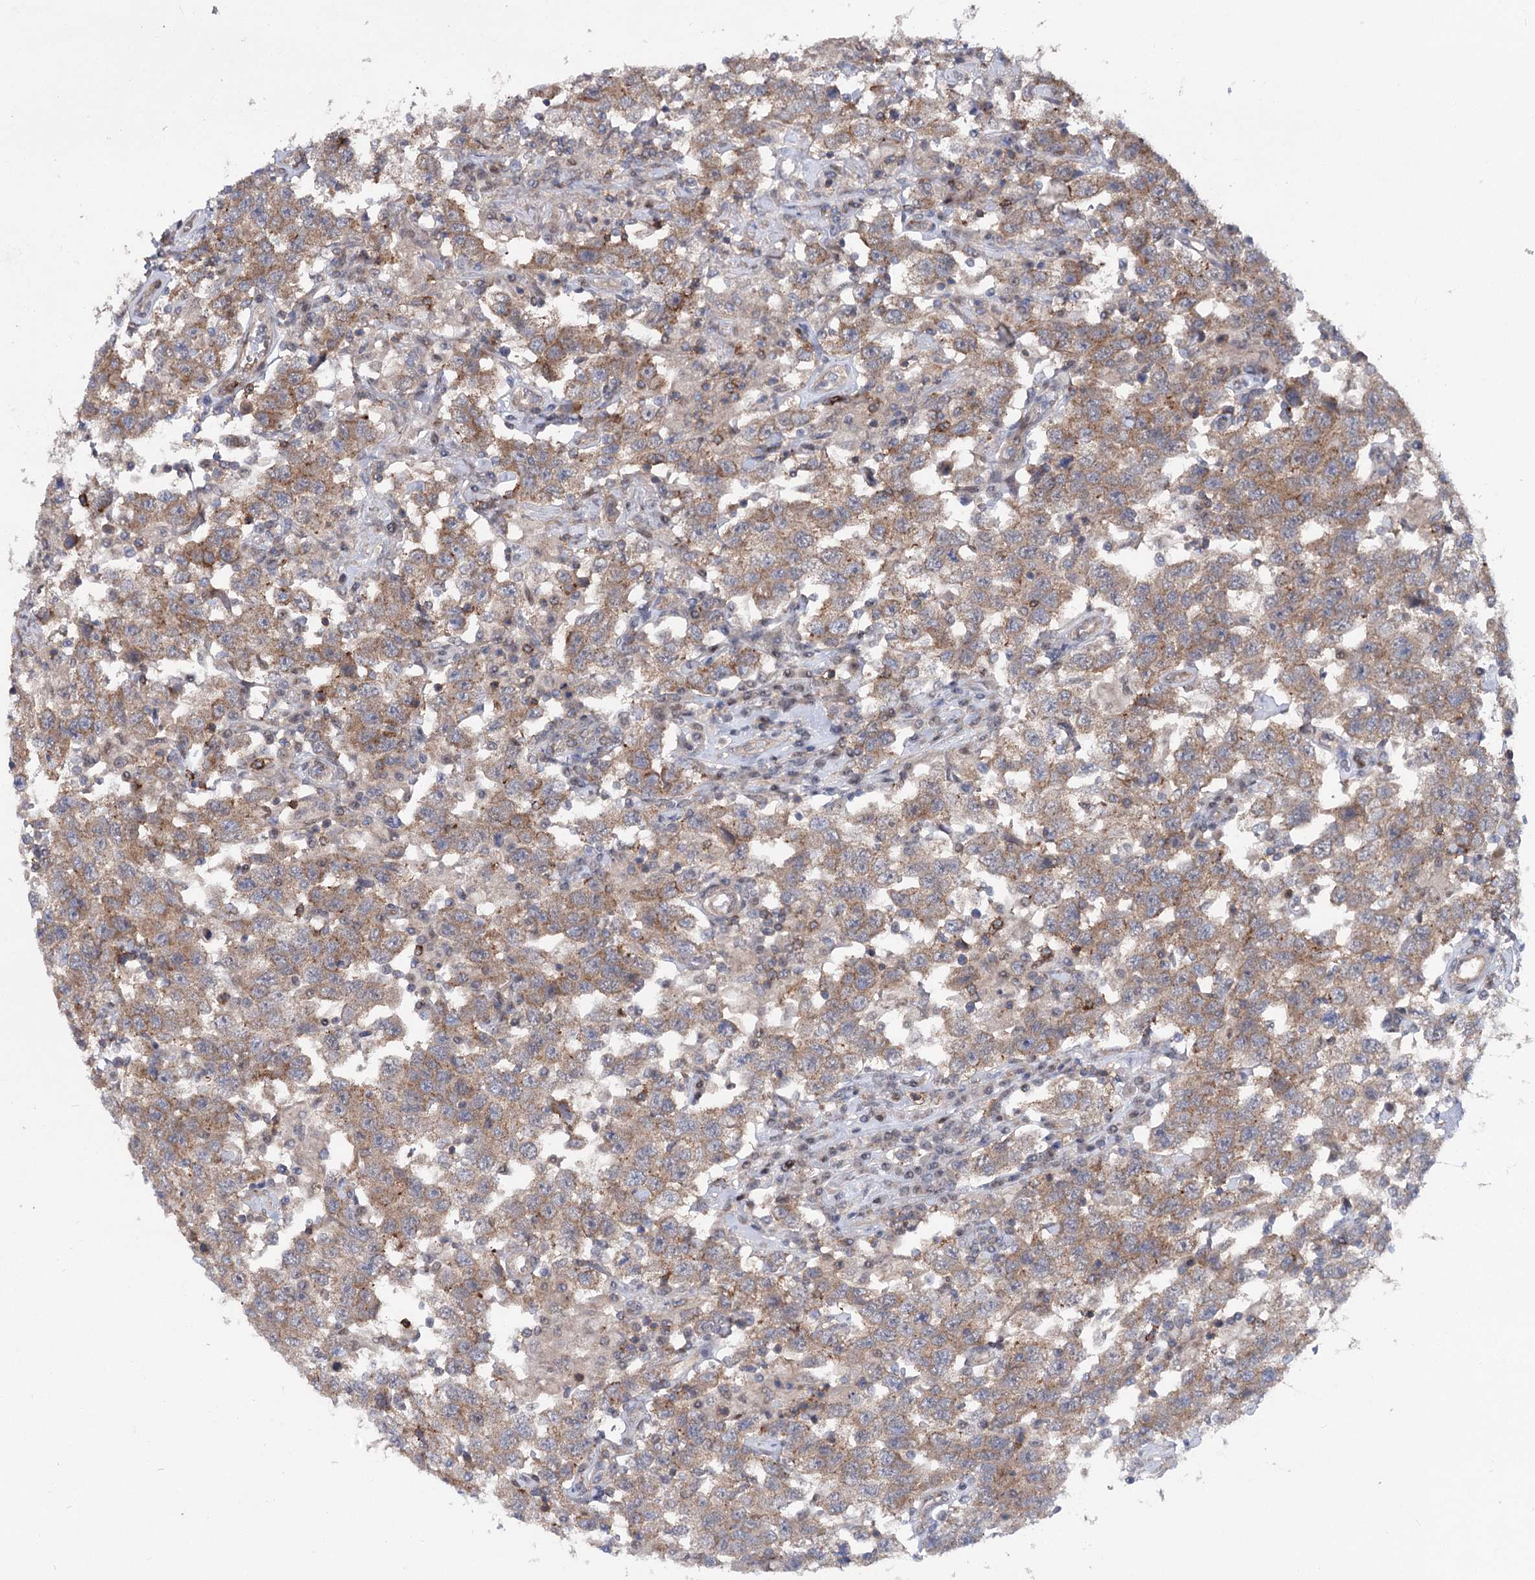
{"staining": {"intensity": "moderate", "quantity": ">75%", "location": "cytoplasmic/membranous"}, "tissue": "testis cancer", "cell_type": "Tumor cells", "image_type": "cancer", "snomed": [{"axis": "morphology", "description": "Seminoma, NOS"}, {"axis": "topography", "description": "Testis"}], "caption": "Protein analysis of seminoma (testis) tissue demonstrates moderate cytoplasmic/membranous positivity in about >75% of tumor cells.", "gene": "STX6", "patient": {"sex": "male", "age": 41}}